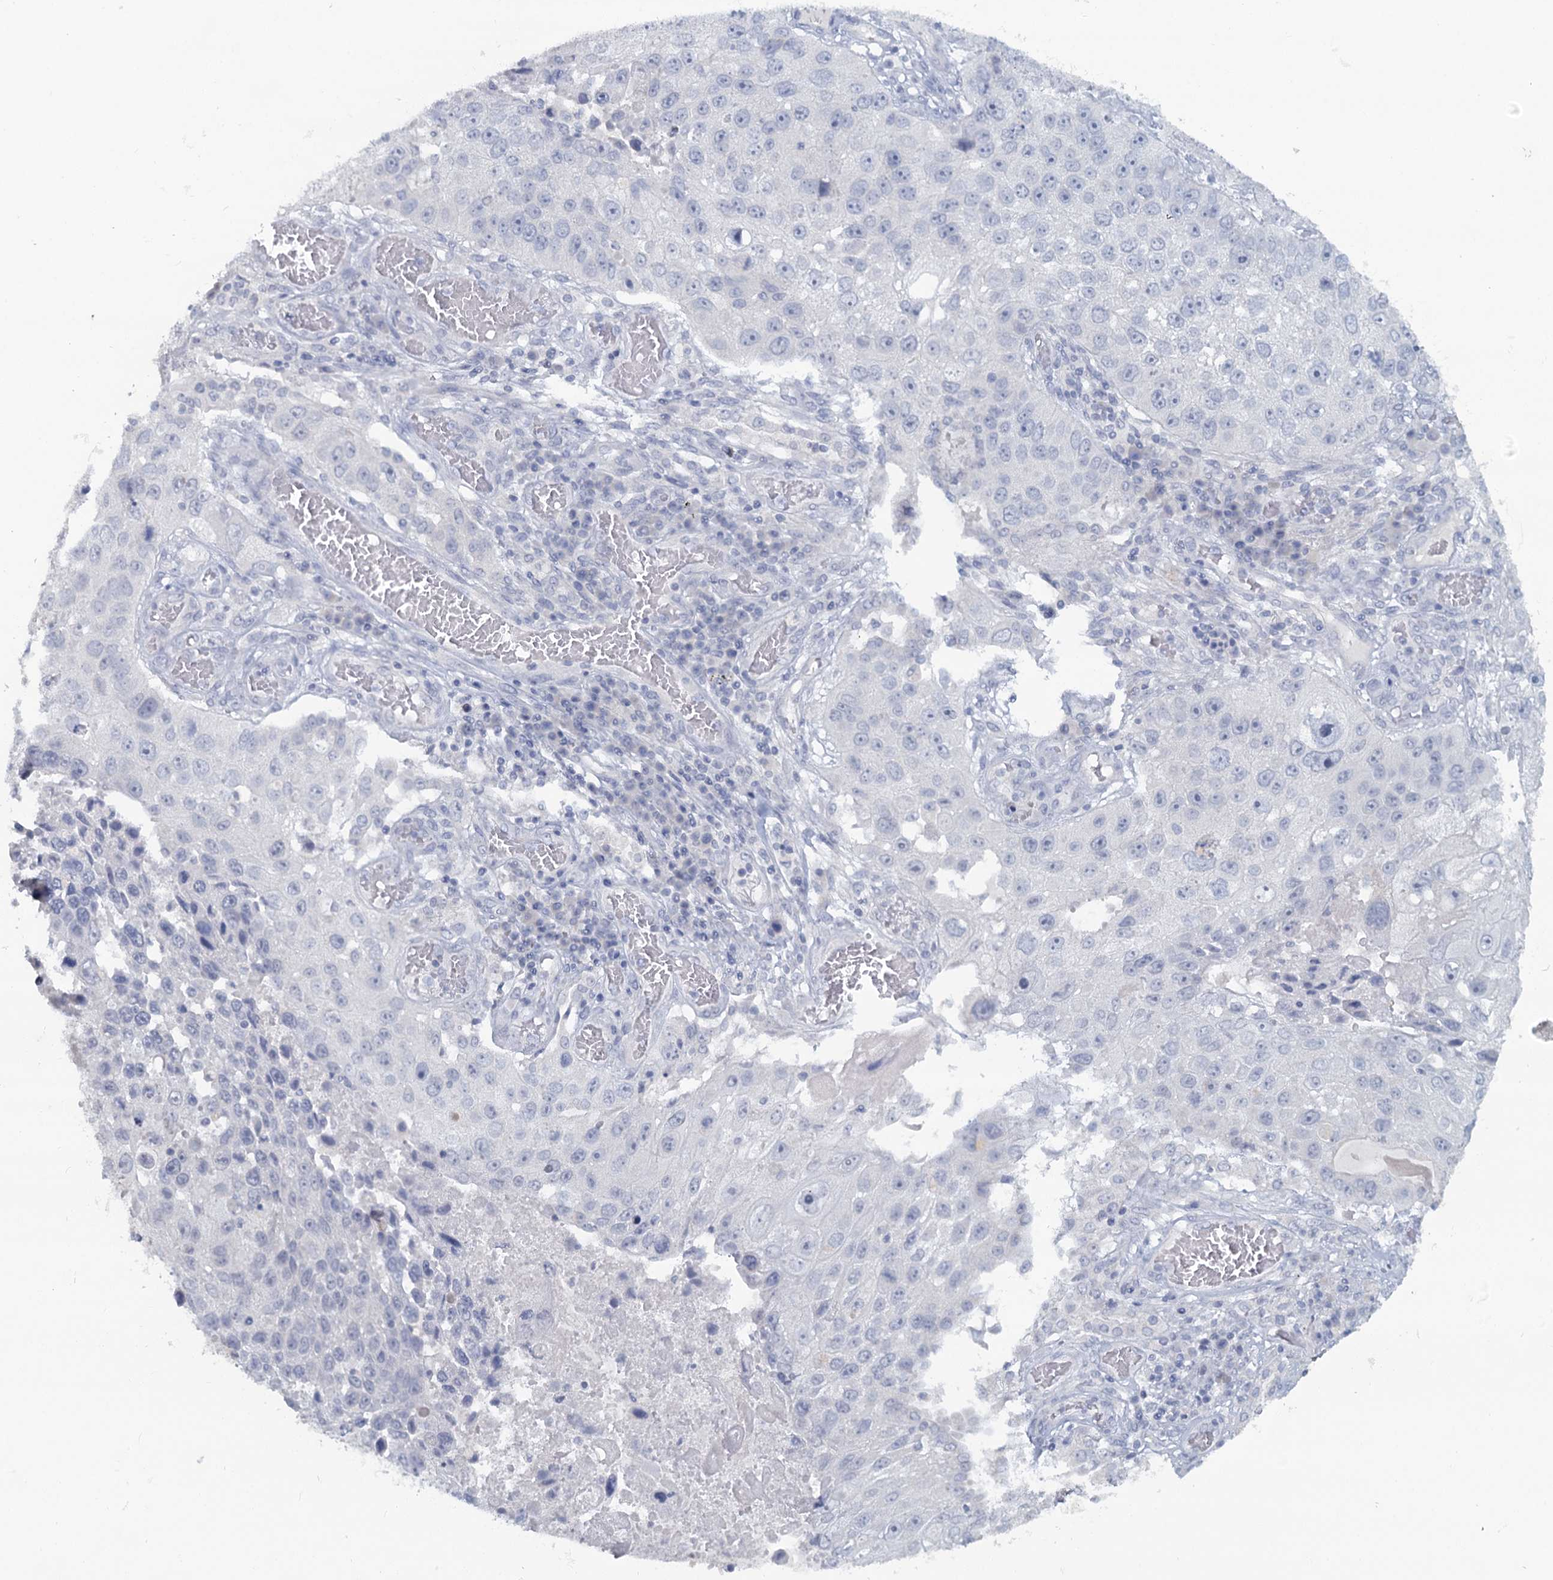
{"staining": {"intensity": "negative", "quantity": "none", "location": "none"}, "tissue": "lung cancer", "cell_type": "Tumor cells", "image_type": "cancer", "snomed": [{"axis": "morphology", "description": "Squamous cell carcinoma, NOS"}, {"axis": "topography", "description": "Lung"}], "caption": "The photomicrograph demonstrates no significant expression in tumor cells of lung cancer.", "gene": "CHGA", "patient": {"sex": "male", "age": 61}}